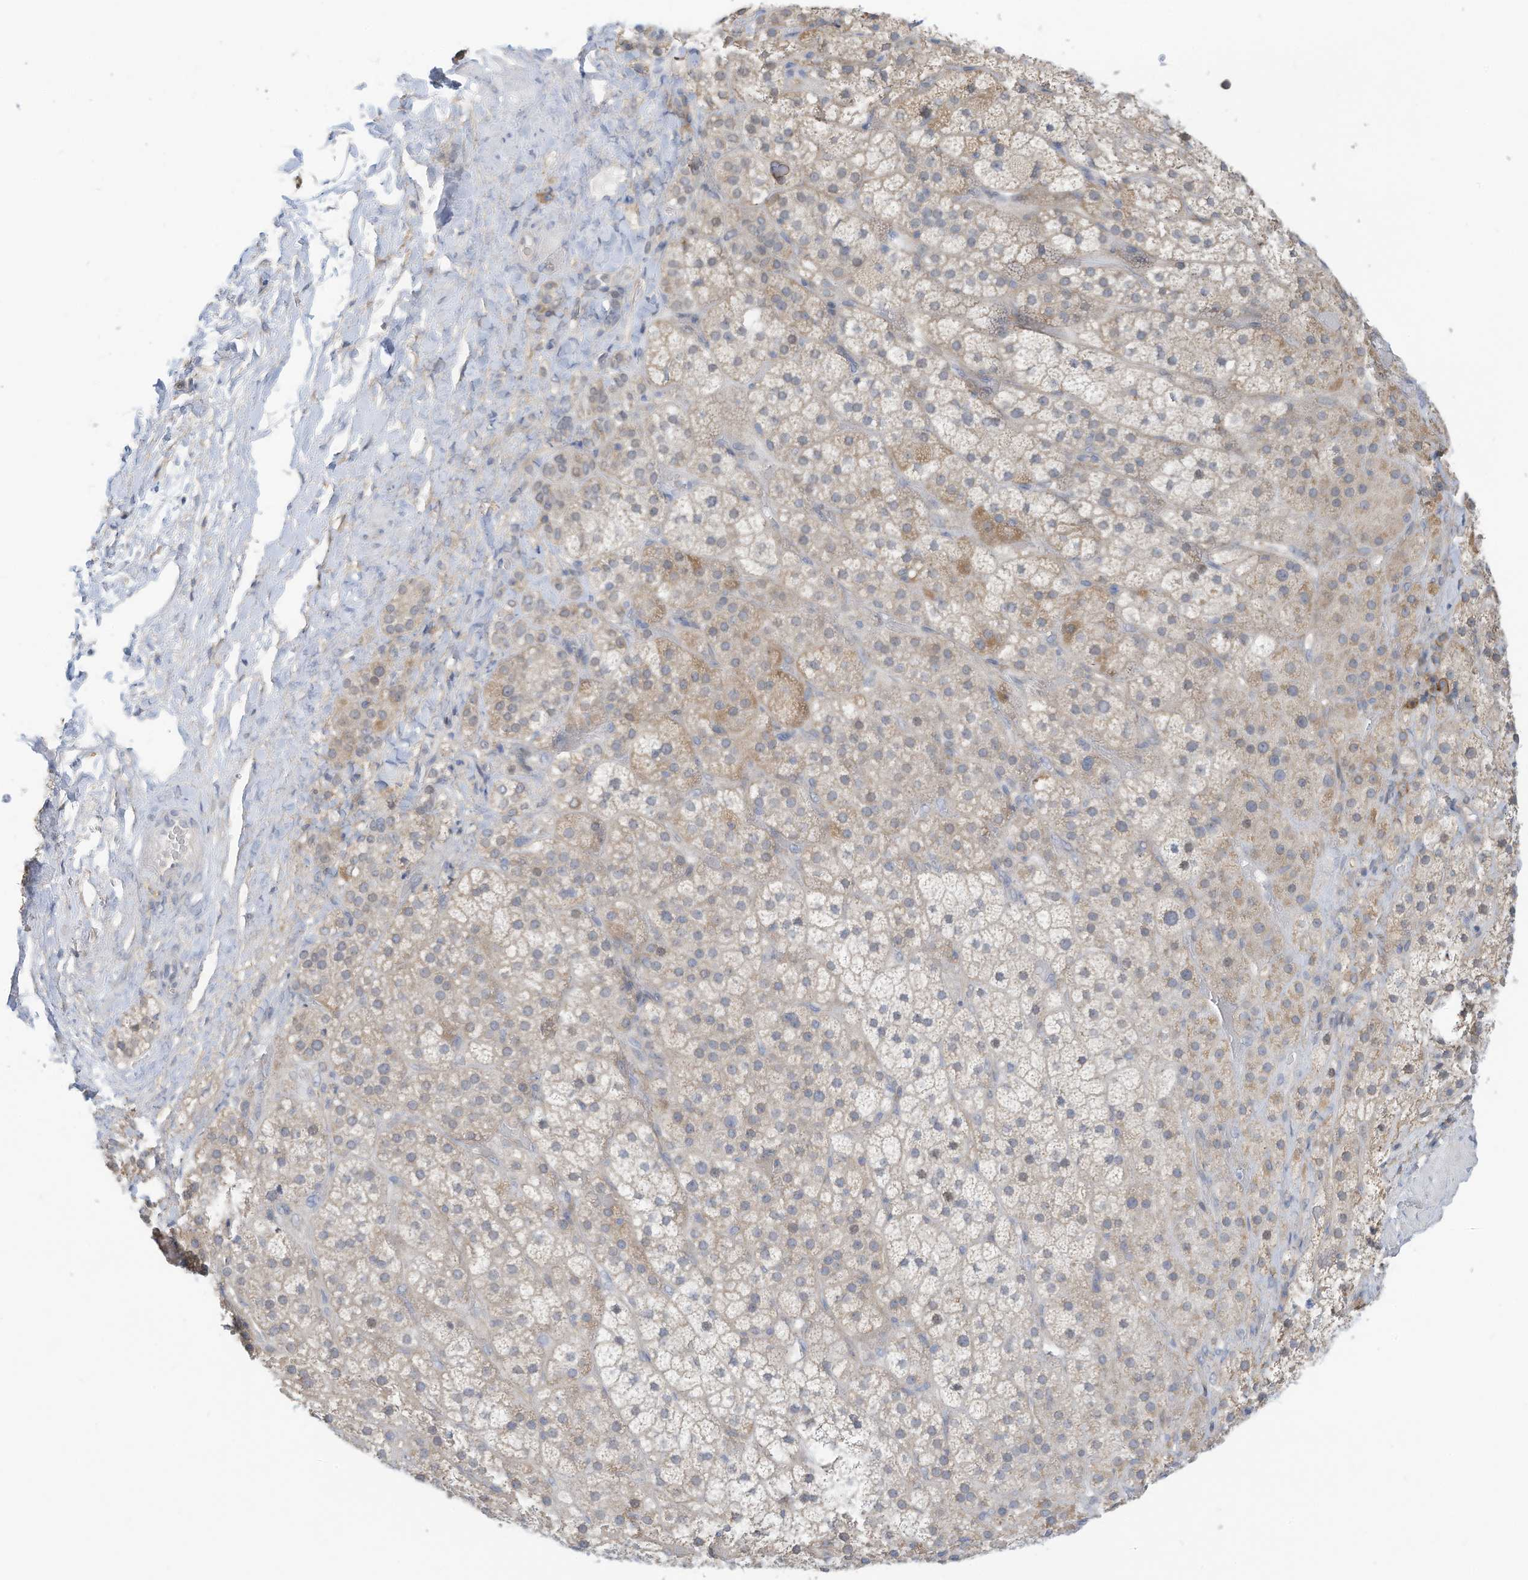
{"staining": {"intensity": "moderate", "quantity": "<25%", "location": "cytoplasmic/membranous,nuclear"}, "tissue": "adrenal gland", "cell_type": "Glandular cells", "image_type": "normal", "snomed": [{"axis": "morphology", "description": "Normal tissue, NOS"}, {"axis": "topography", "description": "Adrenal gland"}], "caption": "Immunohistochemical staining of unremarkable human adrenal gland displays <25% levels of moderate cytoplasmic/membranous,nuclear protein staining in about <25% of glandular cells.", "gene": "SLC1A5", "patient": {"sex": "male", "age": 57}}